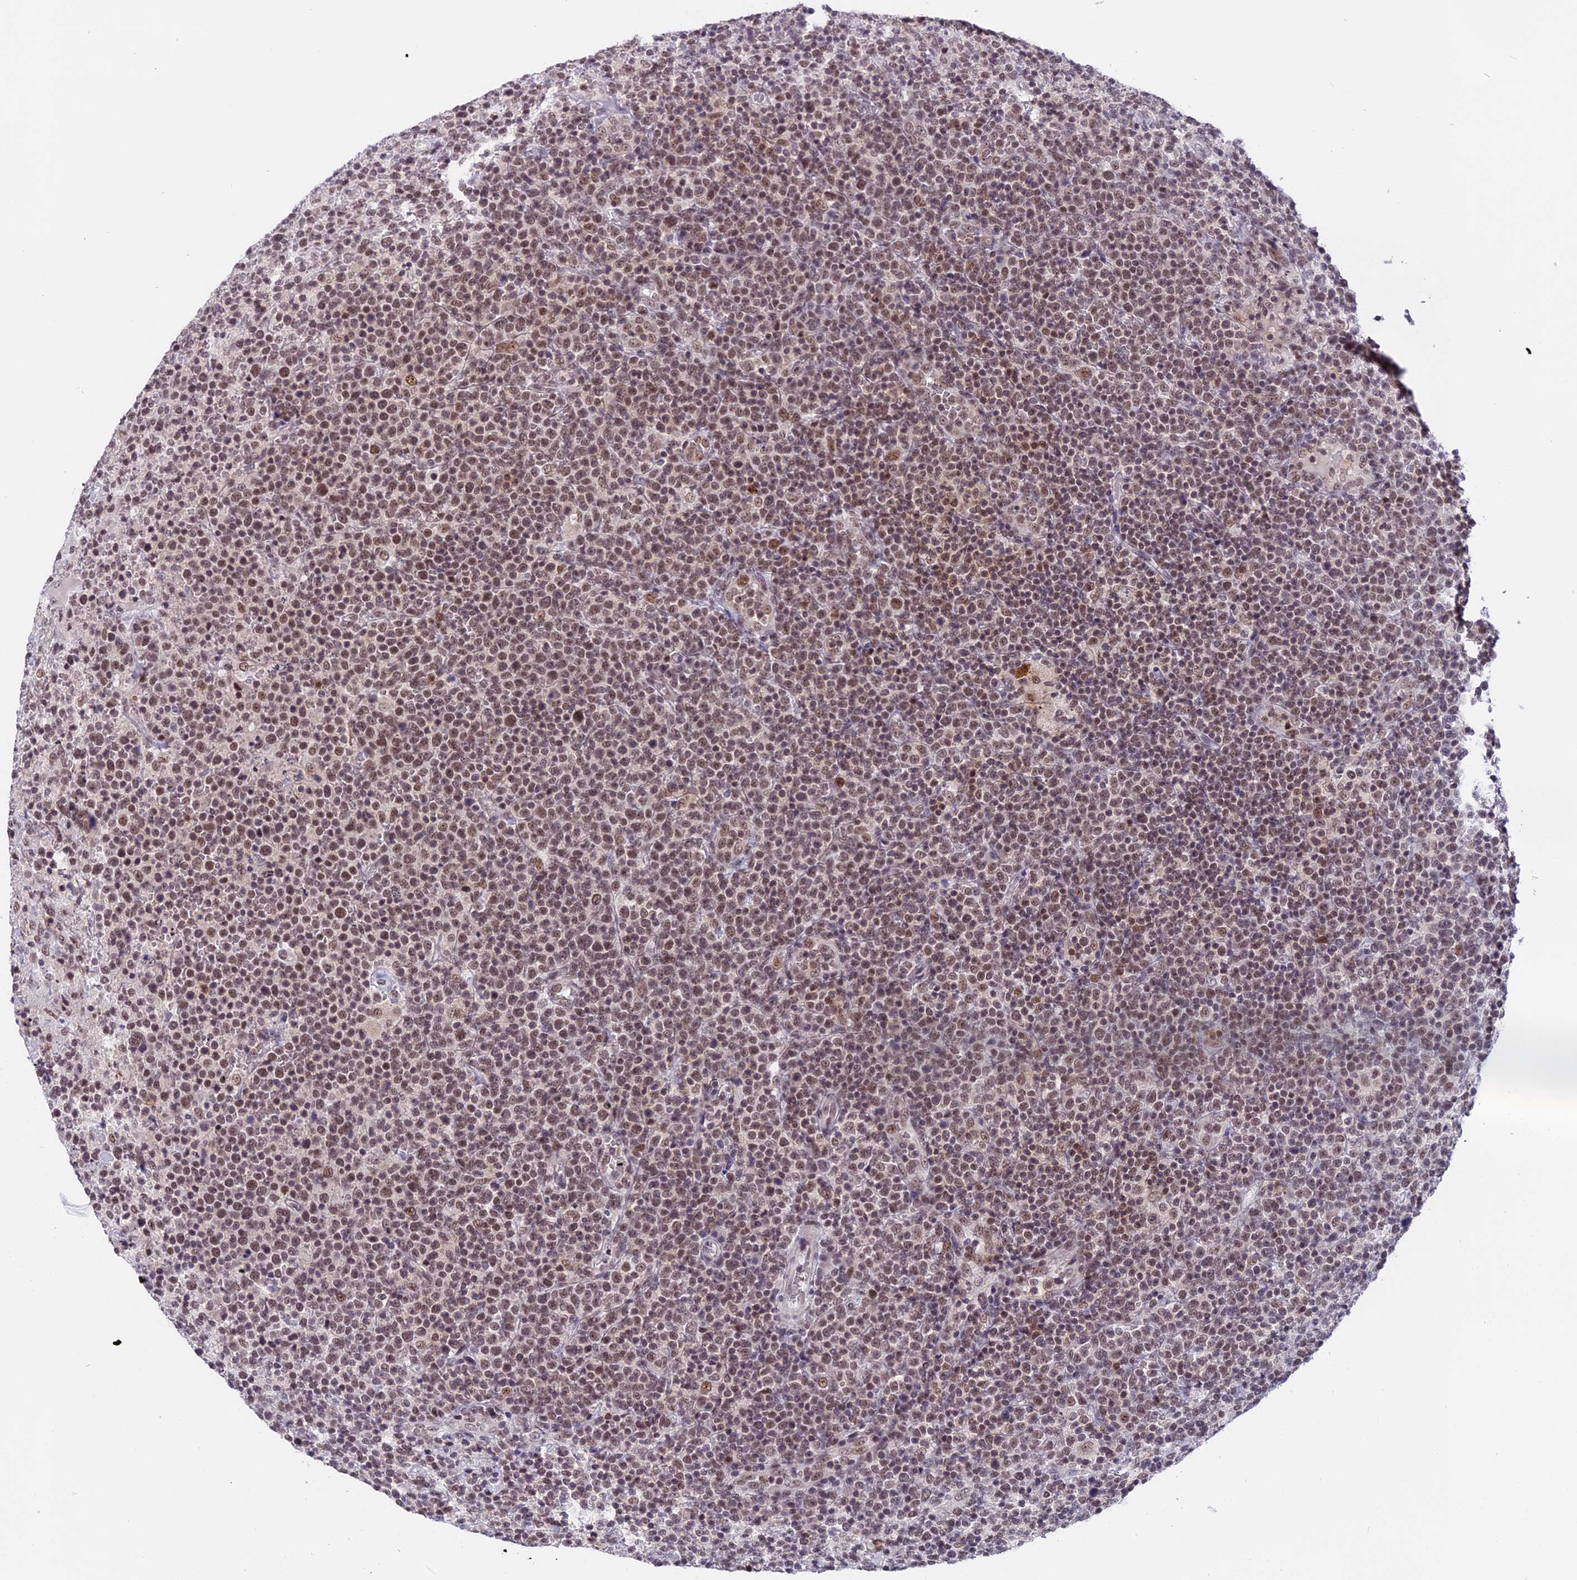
{"staining": {"intensity": "moderate", "quantity": ">75%", "location": "nuclear"}, "tissue": "lymphoma", "cell_type": "Tumor cells", "image_type": "cancer", "snomed": [{"axis": "morphology", "description": "Malignant lymphoma, non-Hodgkin's type, High grade"}, {"axis": "topography", "description": "Lymph node"}], "caption": "Brown immunohistochemical staining in lymphoma shows moderate nuclear staining in approximately >75% of tumor cells.", "gene": "TADA3", "patient": {"sex": "male", "age": 61}}